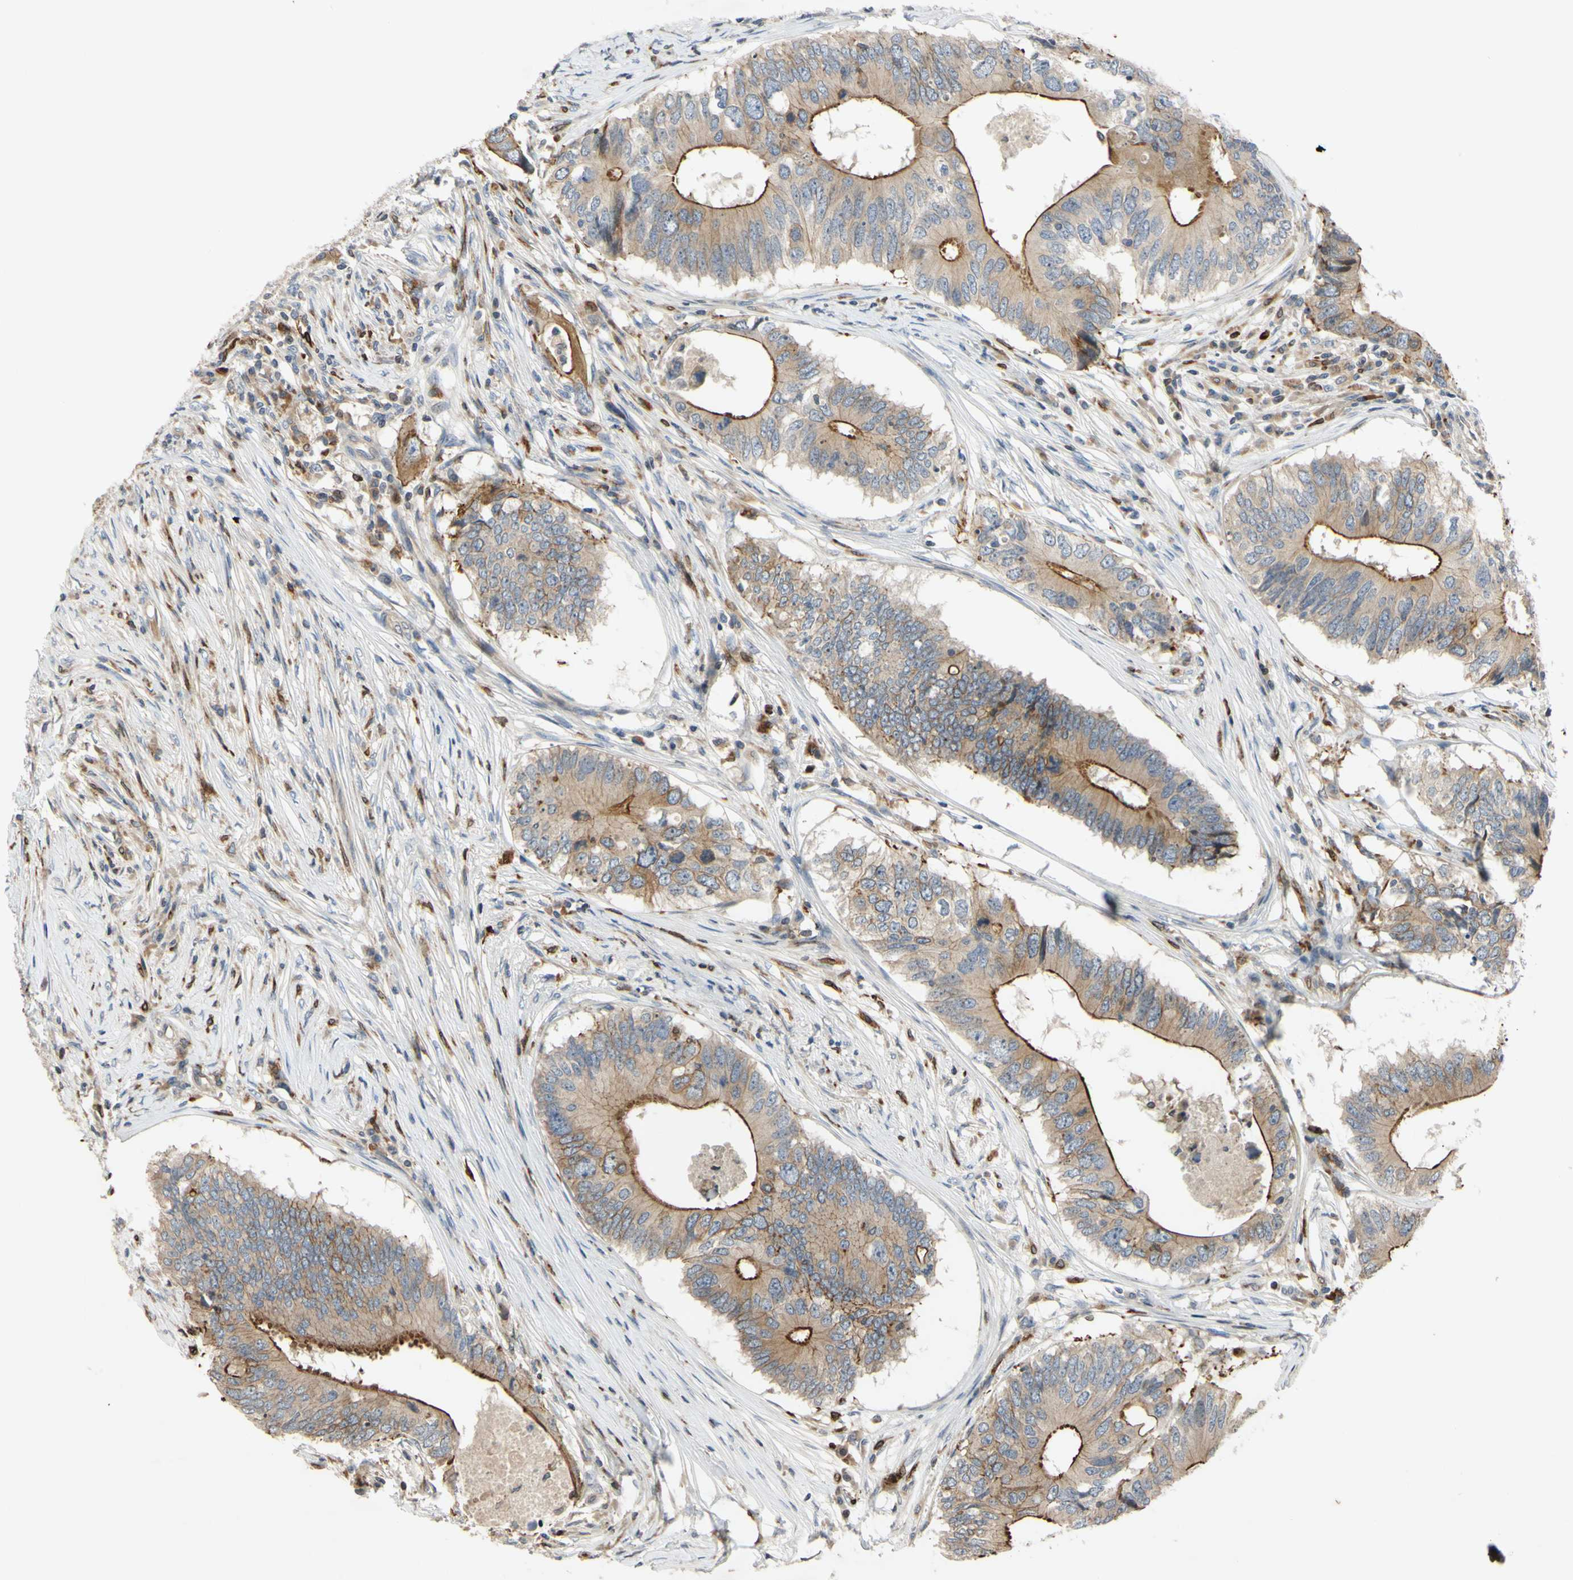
{"staining": {"intensity": "strong", "quantity": "25%-75%", "location": "cytoplasmic/membranous"}, "tissue": "colorectal cancer", "cell_type": "Tumor cells", "image_type": "cancer", "snomed": [{"axis": "morphology", "description": "Adenocarcinoma, NOS"}, {"axis": "topography", "description": "Colon"}], "caption": "A high amount of strong cytoplasmic/membranous staining is seen in about 25%-75% of tumor cells in colorectal adenocarcinoma tissue.", "gene": "PLXNA2", "patient": {"sex": "male", "age": 71}}